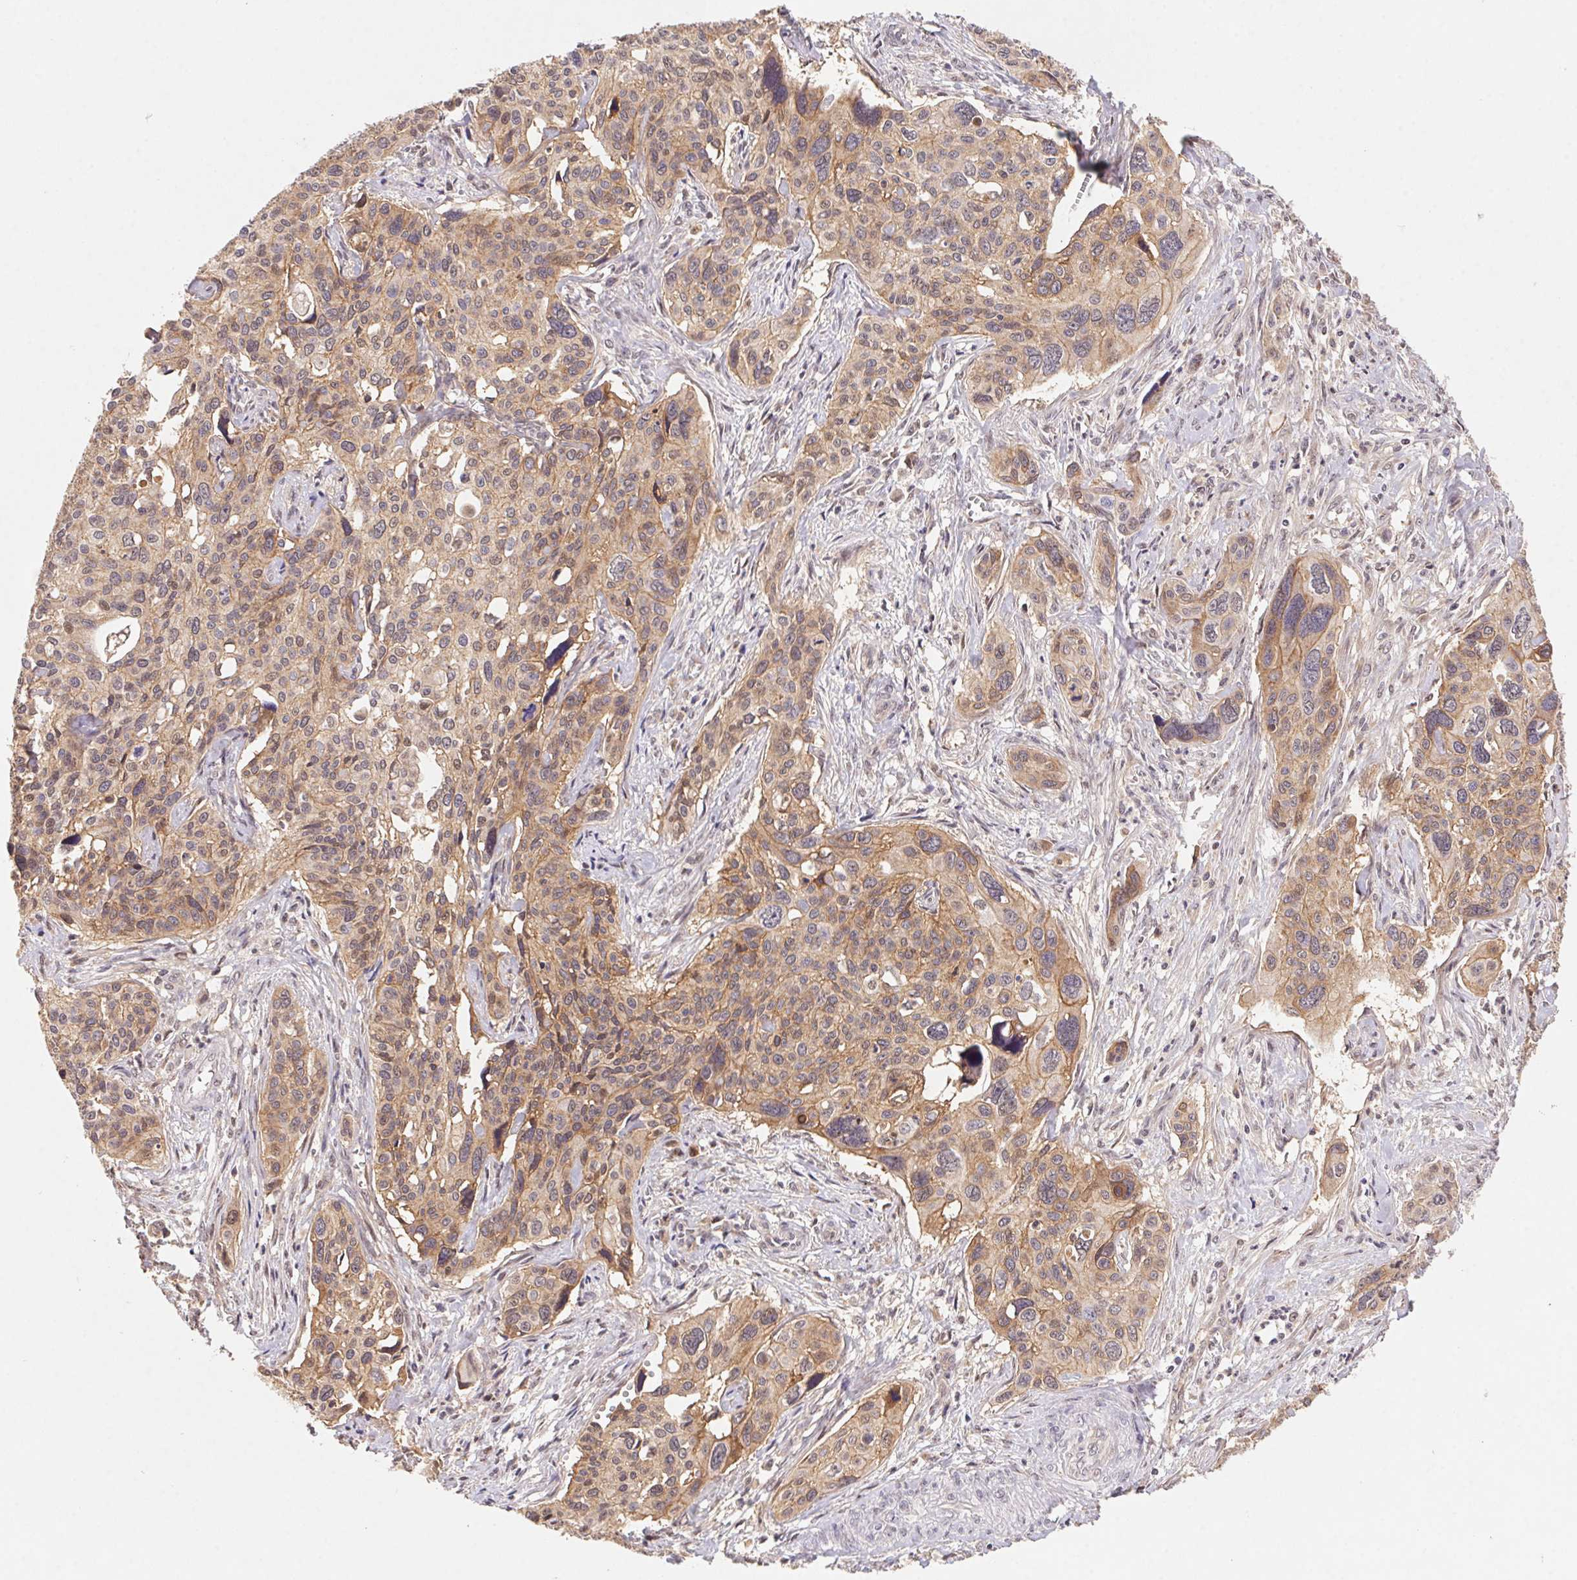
{"staining": {"intensity": "weak", "quantity": ">75%", "location": "cytoplasmic/membranous"}, "tissue": "cervical cancer", "cell_type": "Tumor cells", "image_type": "cancer", "snomed": [{"axis": "morphology", "description": "Squamous cell carcinoma, NOS"}, {"axis": "topography", "description": "Cervix"}], "caption": "Protein expression analysis of human cervical cancer reveals weak cytoplasmic/membranous staining in about >75% of tumor cells. The protein of interest is shown in brown color, while the nuclei are stained blue.", "gene": "SLC52A2", "patient": {"sex": "female", "age": 31}}